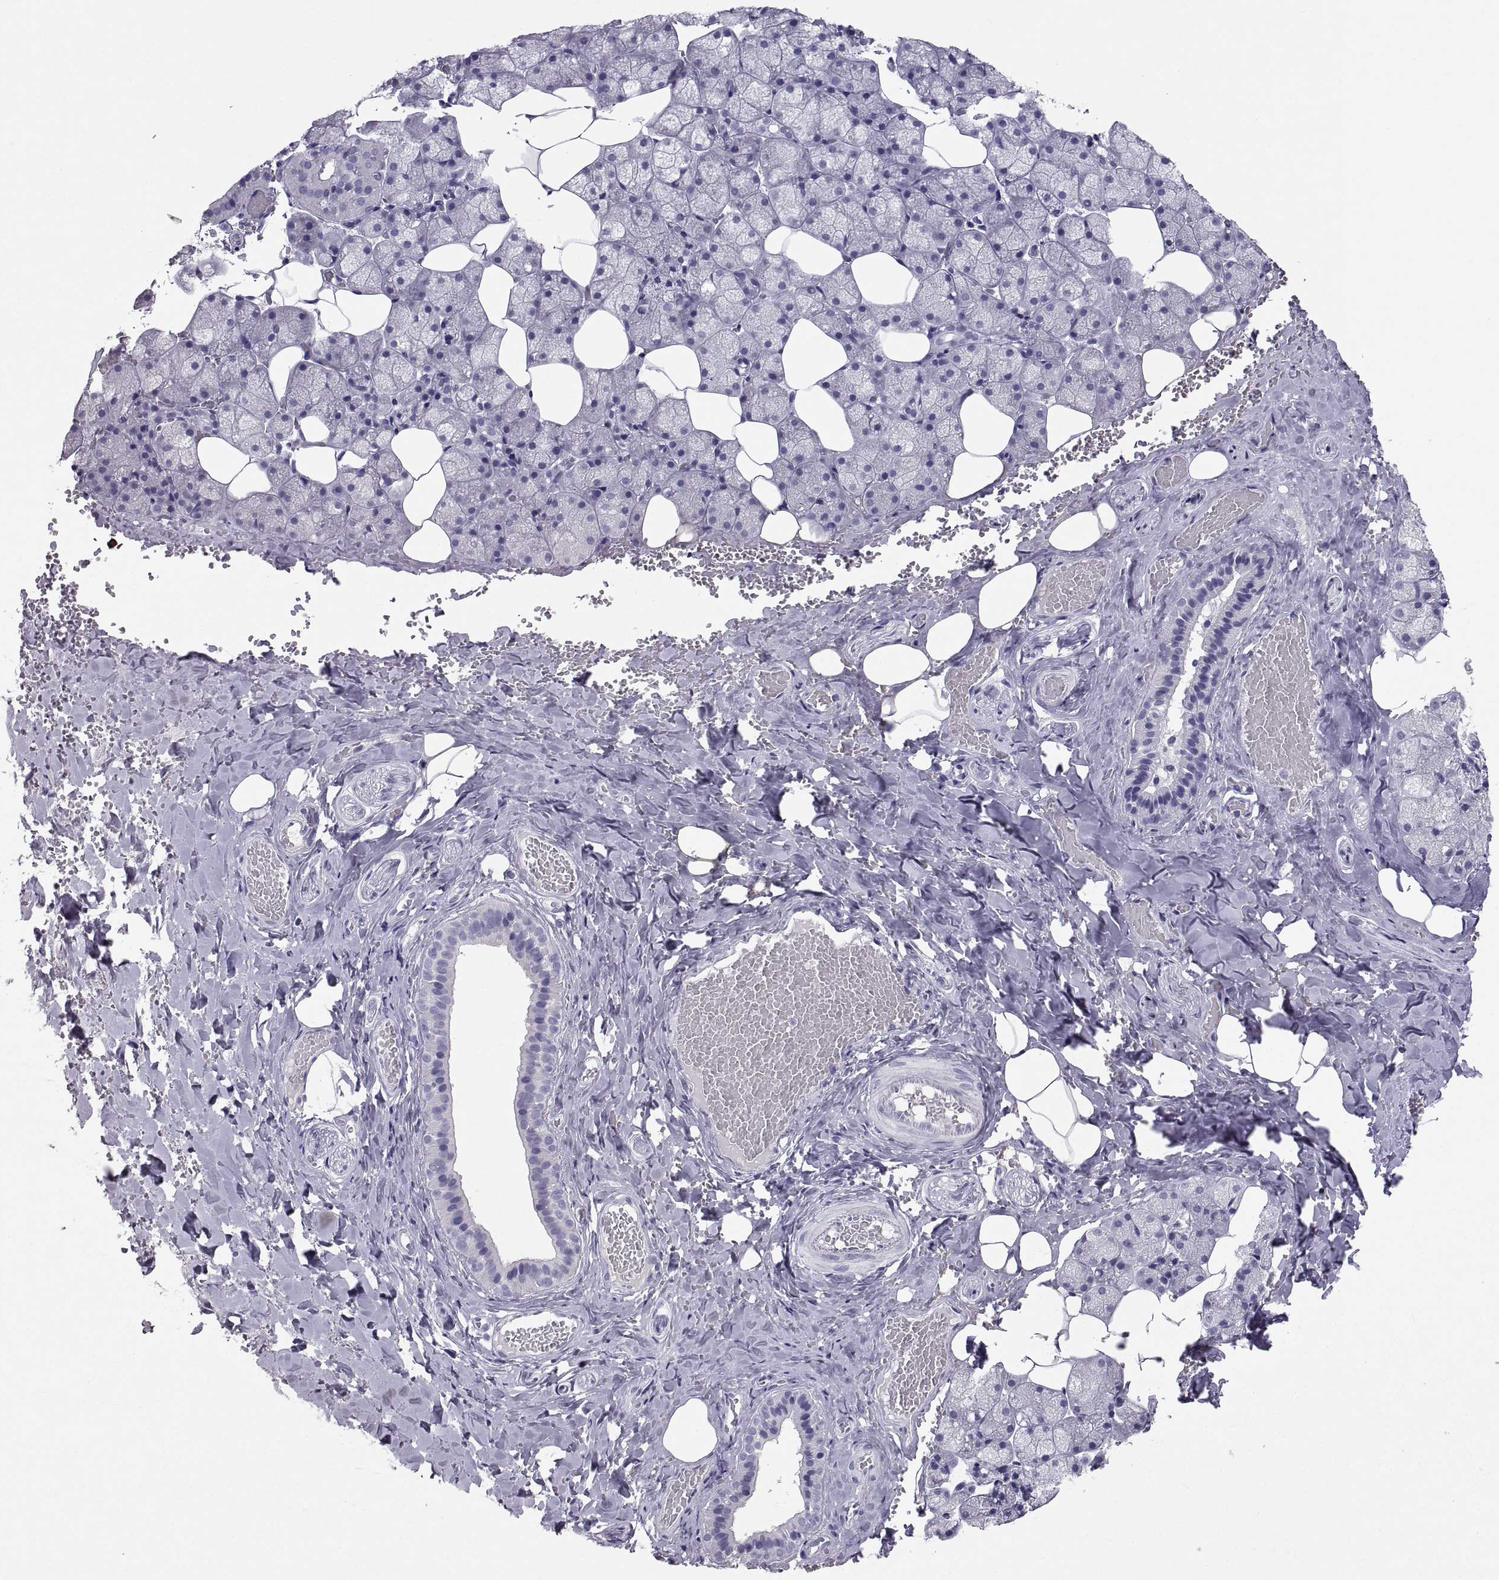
{"staining": {"intensity": "negative", "quantity": "none", "location": "none"}, "tissue": "salivary gland", "cell_type": "Glandular cells", "image_type": "normal", "snomed": [{"axis": "morphology", "description": "Normal tissue, NOS"}, {"axis": "topography", "description": "Salivary gland"}], "caption": "This micrograph is of unremarkable salivary gland stained with immunohistochemistry (IHC) to label a protein in brown with the nuclei are counter-stained blue. There is no expression in glandular cells. (Brightfield microscopy of DAB (3,3'-diaminobenzidine) immunohistochemistry (IHC) at high magnification).", "gene": "SOX21", "patient": {"sex": "male", "age": 38}}